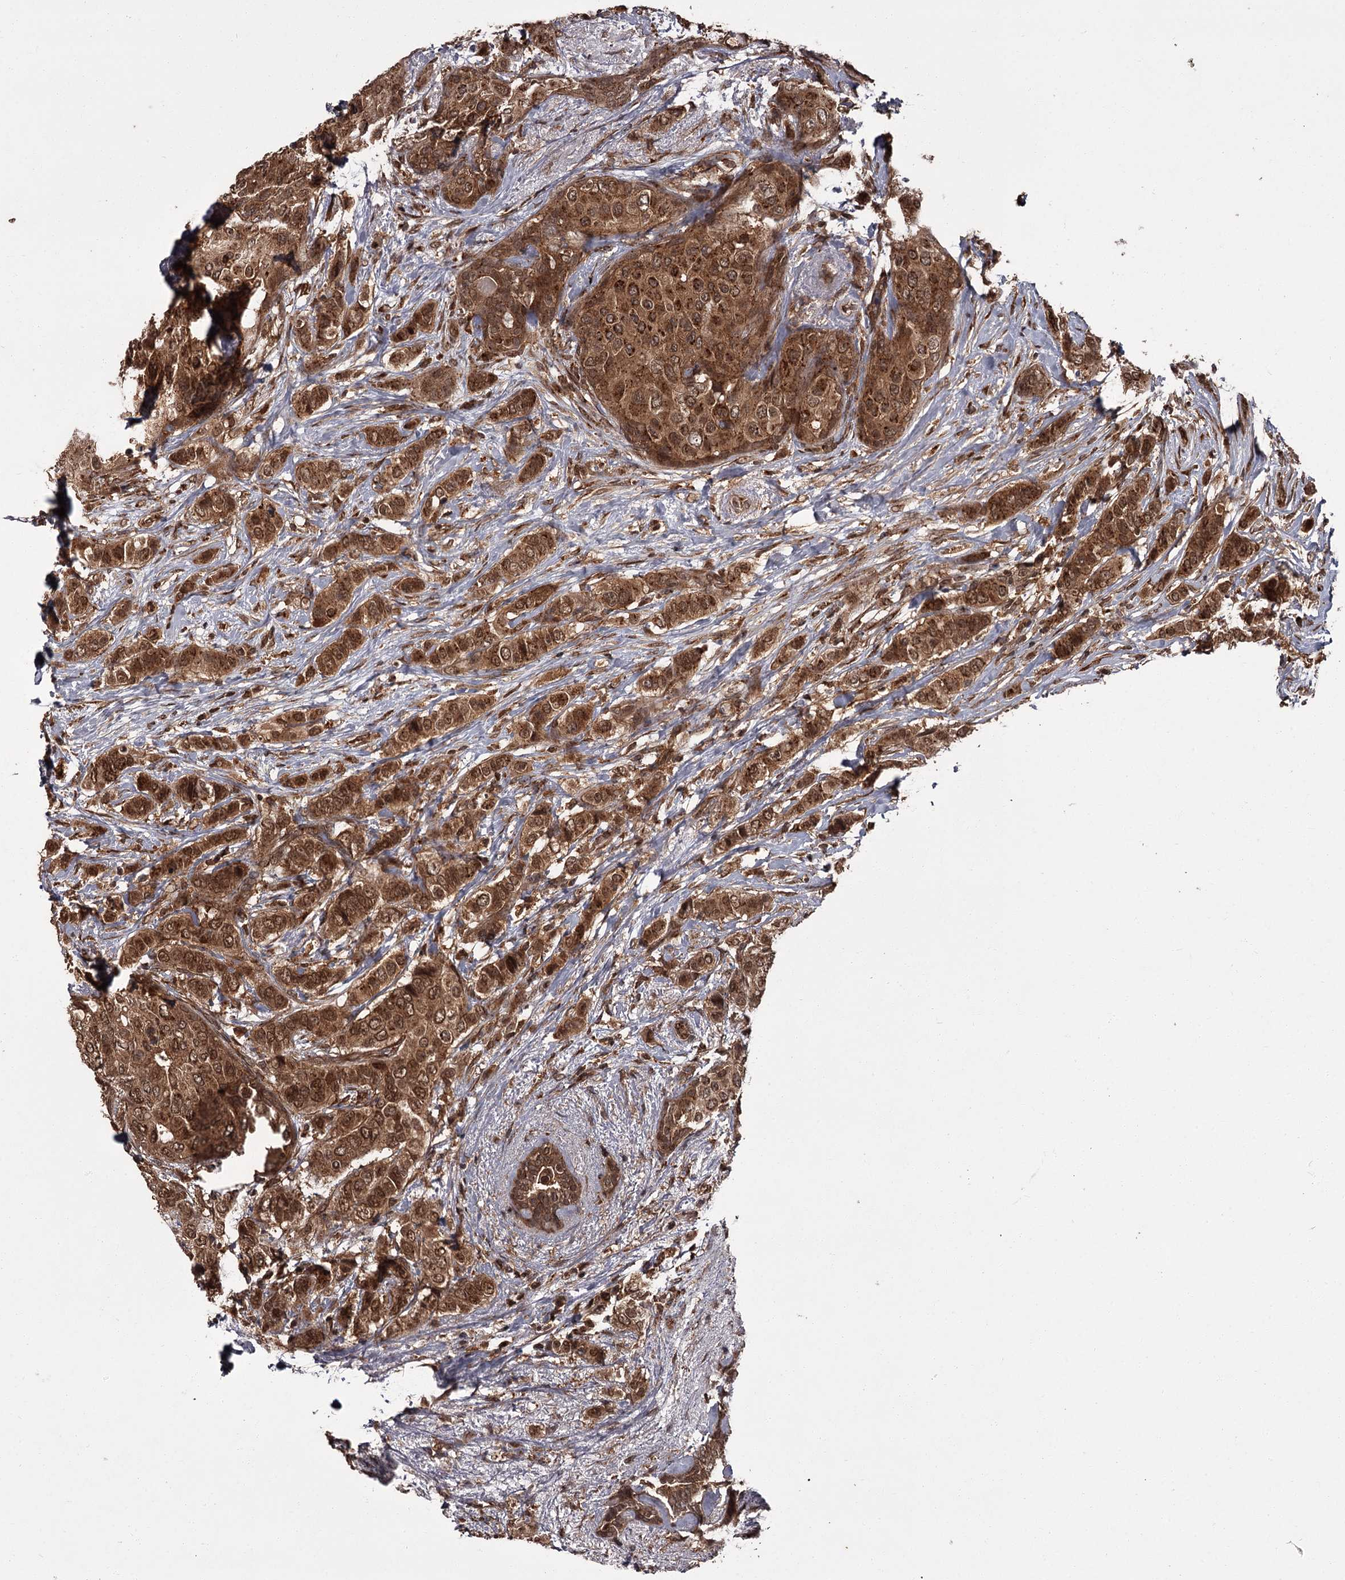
{"staining": {"intensity": "strong", "quantity": ">75%", "location": "cytoplasmic/membranous,nuclear"}, "tissue": "breast cancer", "cell_type": "Tumor cells", "image_type": "cancer", "snomed": [{"axis": "morphology", "description": "Lobular carcinoma"}, {"axis": "topography", "description": "Breast"}], "caption": "Breast cancer was stained to show a protein in brown. There is high levels of strong cytoplasmic/membranous and nuclear positivity in about >75% of tumor cells.", "gene": "TBC1D23", "patient": {"sex": "female", "age": 51}}